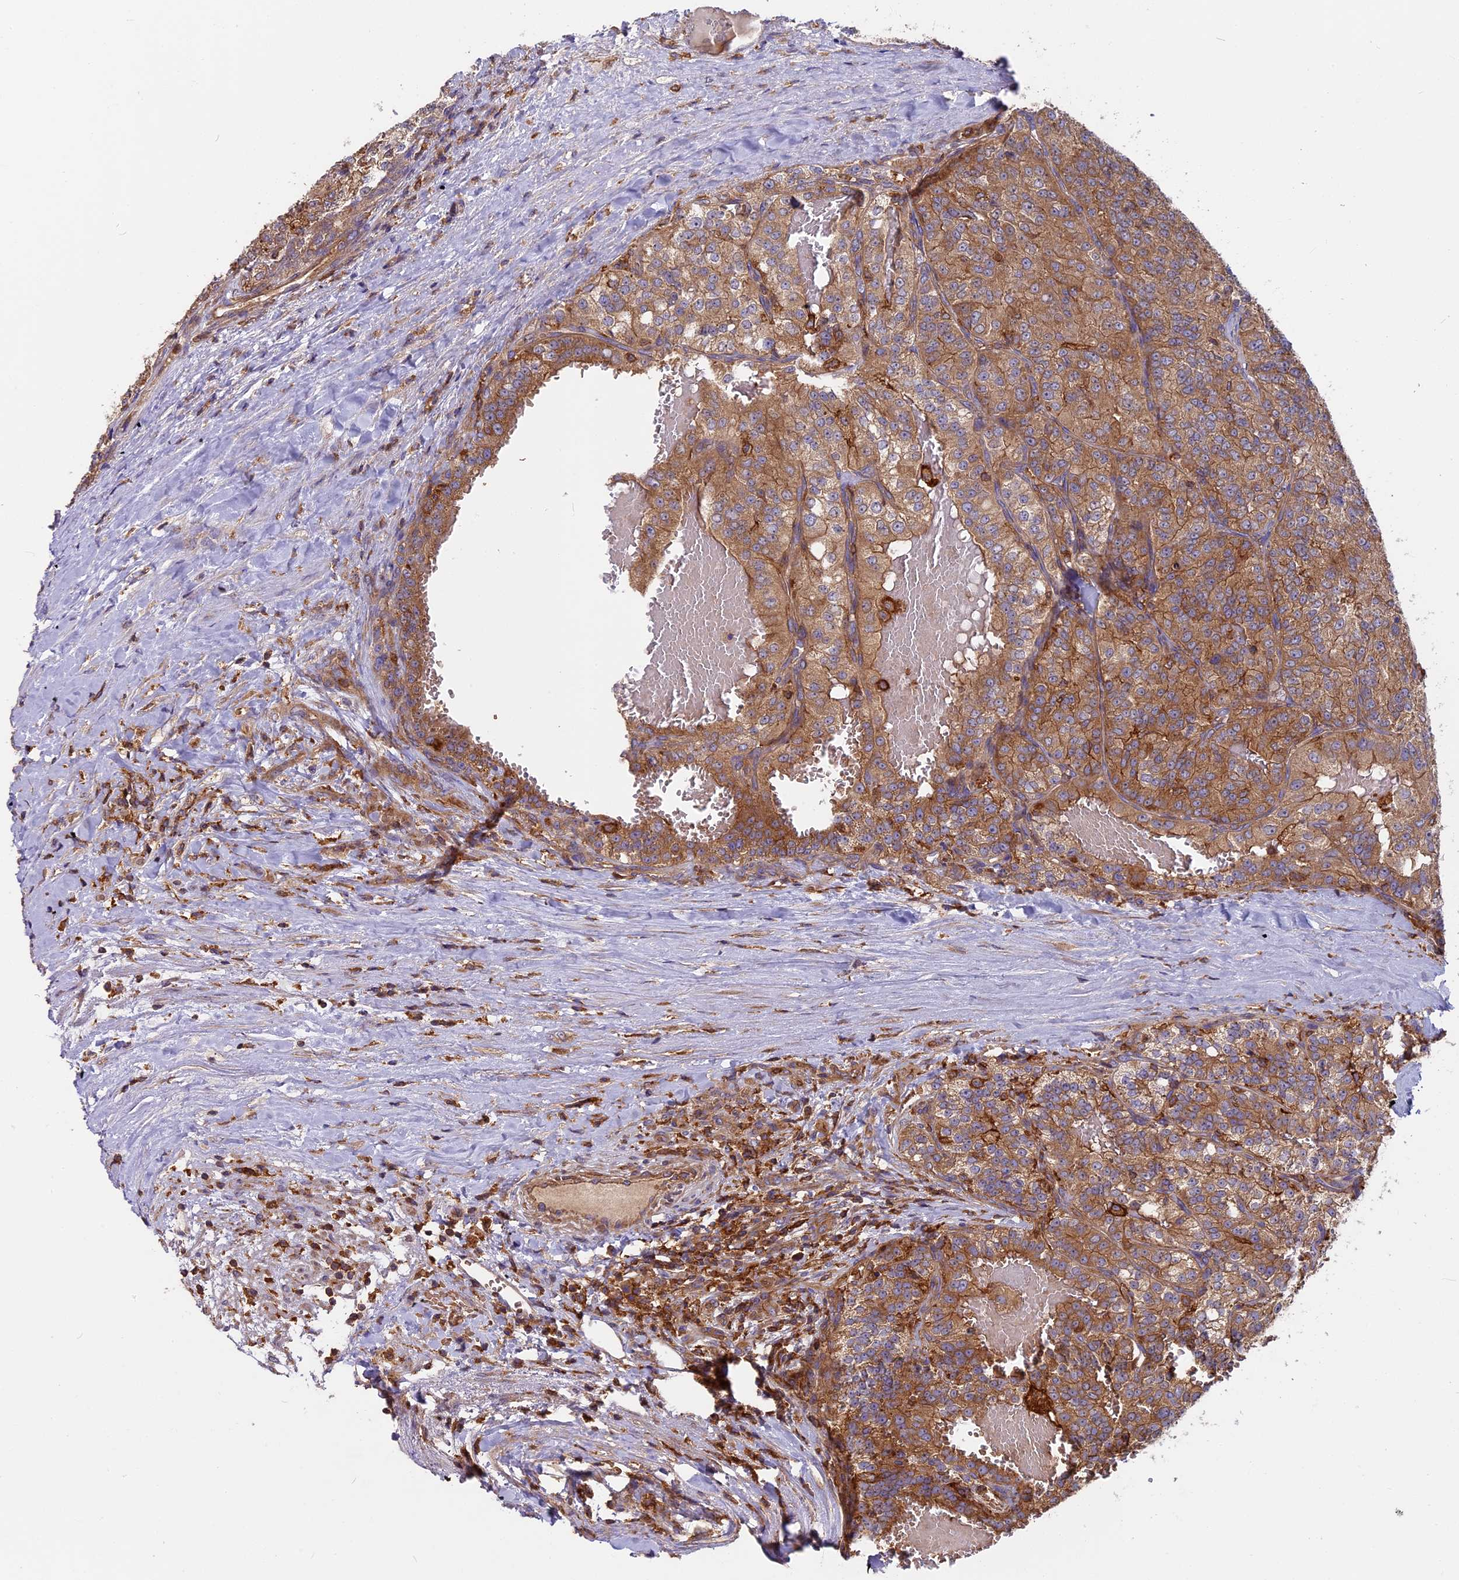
{"staining": {"intensity": "moderate", "quantity": ">75%", "location": "cytoplasmic/membranous"}, "tissue": "renal cancer", "cell_type": "Tumor cells", "image_type": "cancer", "snomed": [{"axis": "morphology", "description": "Adenocarcinoma, NOS"}, {"axis": "topography", "description": "Kidney"}], "caption": "The image displays staining of renal adenocarcinoma, revealing moderate cytoplasmic/membranous protein staining (brown color) within tumor cells. Nuclei are stained in blue.", "gene": "MYO9B", "patient": {"sex": "female", "age": 63}}